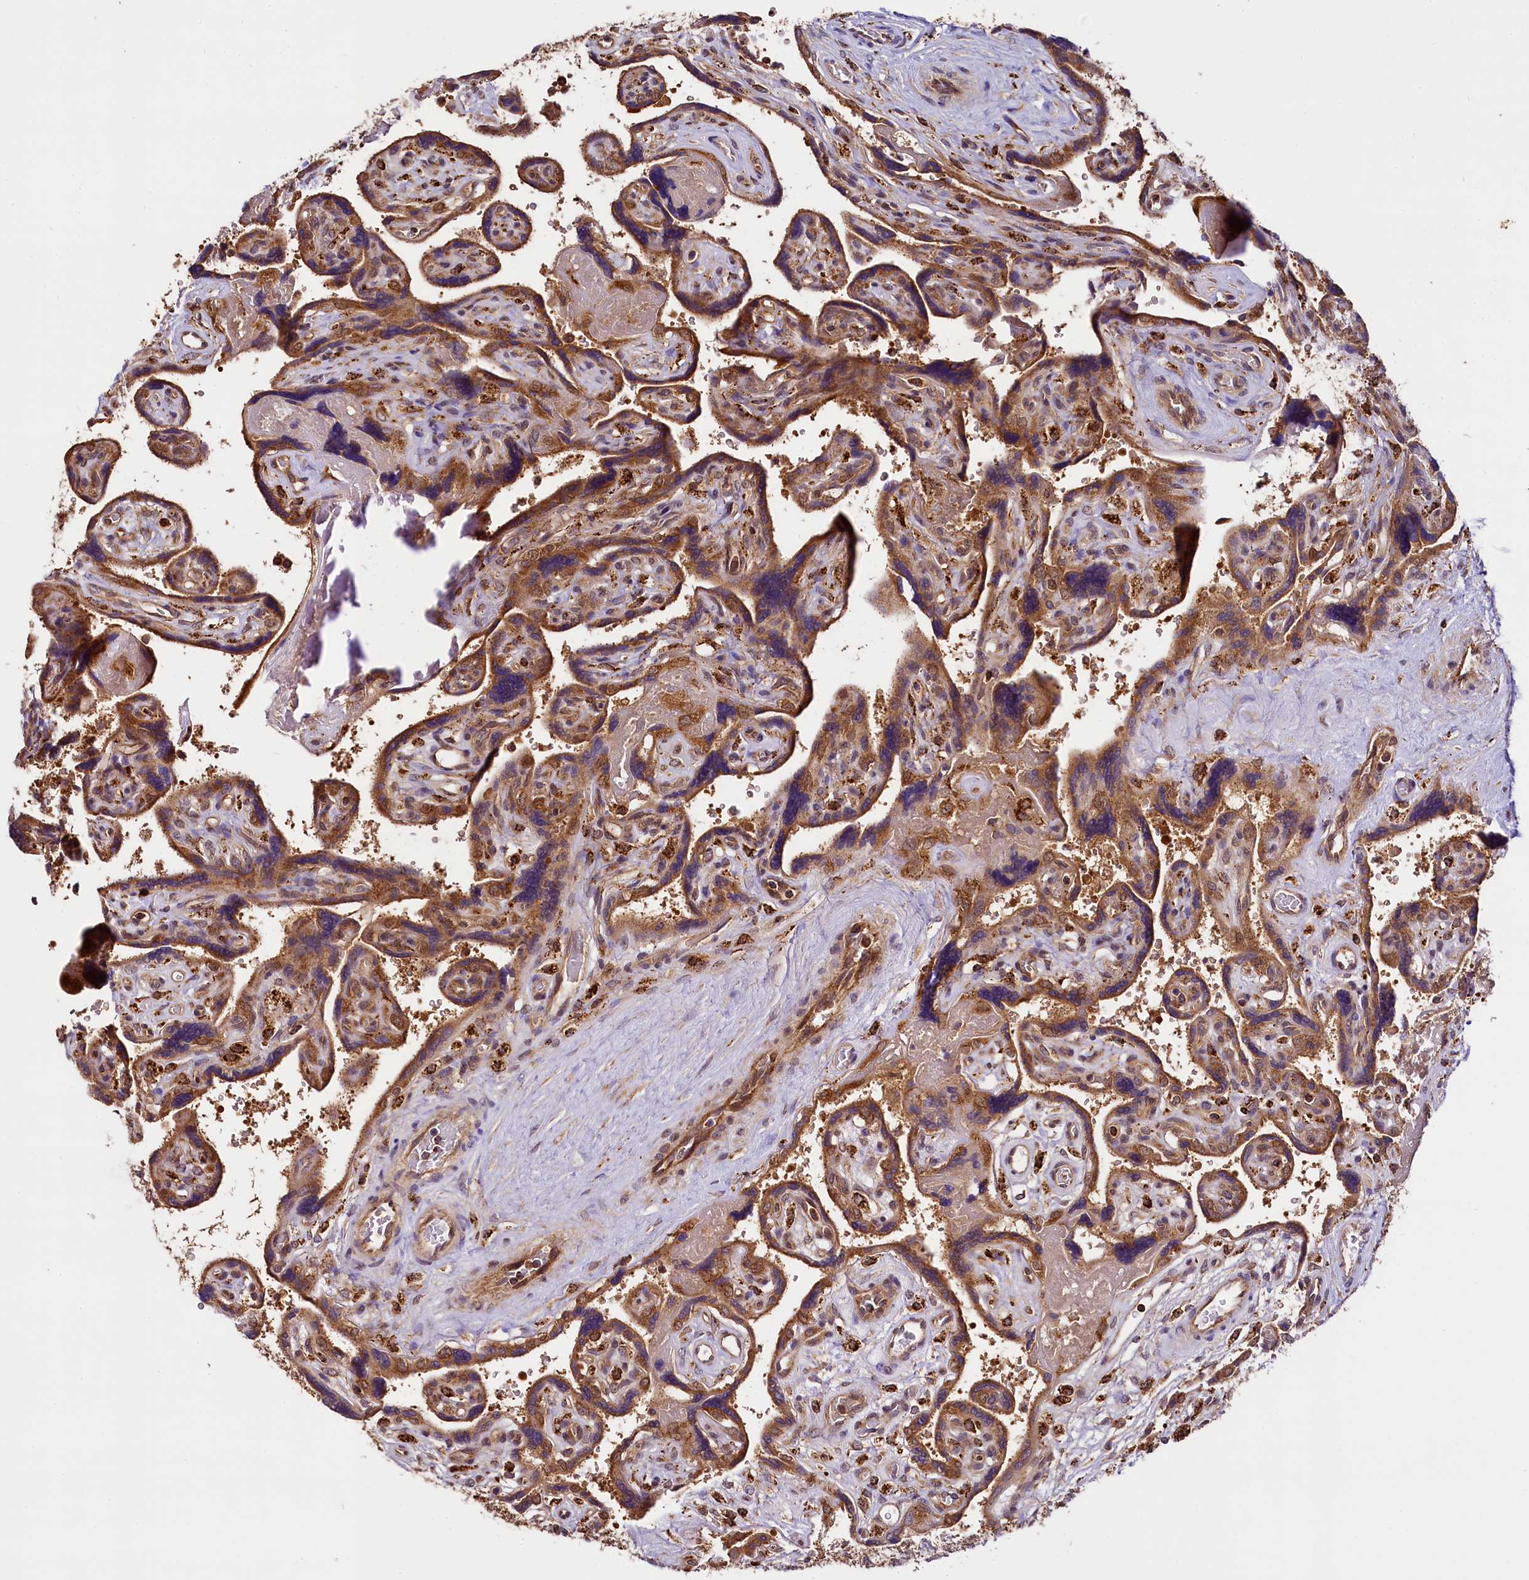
{"staining": {"intensity": "strong", "quantity": ">75%", "location": "cytoplasmic/membranous"}, "tissue": "placenta", "cell_type": "Trophoblastic cells", "image_type": "normal", "snomed": [{"axis": "morphology", "description": "Normal tissue, NOS"}, {"axis": "topography", "description": "Placenta"}], "caption": "Protein expression analysis of unremarkable human placenta reveals strong cytoplasmic/membranous positivity in about >75% of trophoblastic cells.", "gene": "UFM1", "patient": {"sex": "female", "age": 39}}